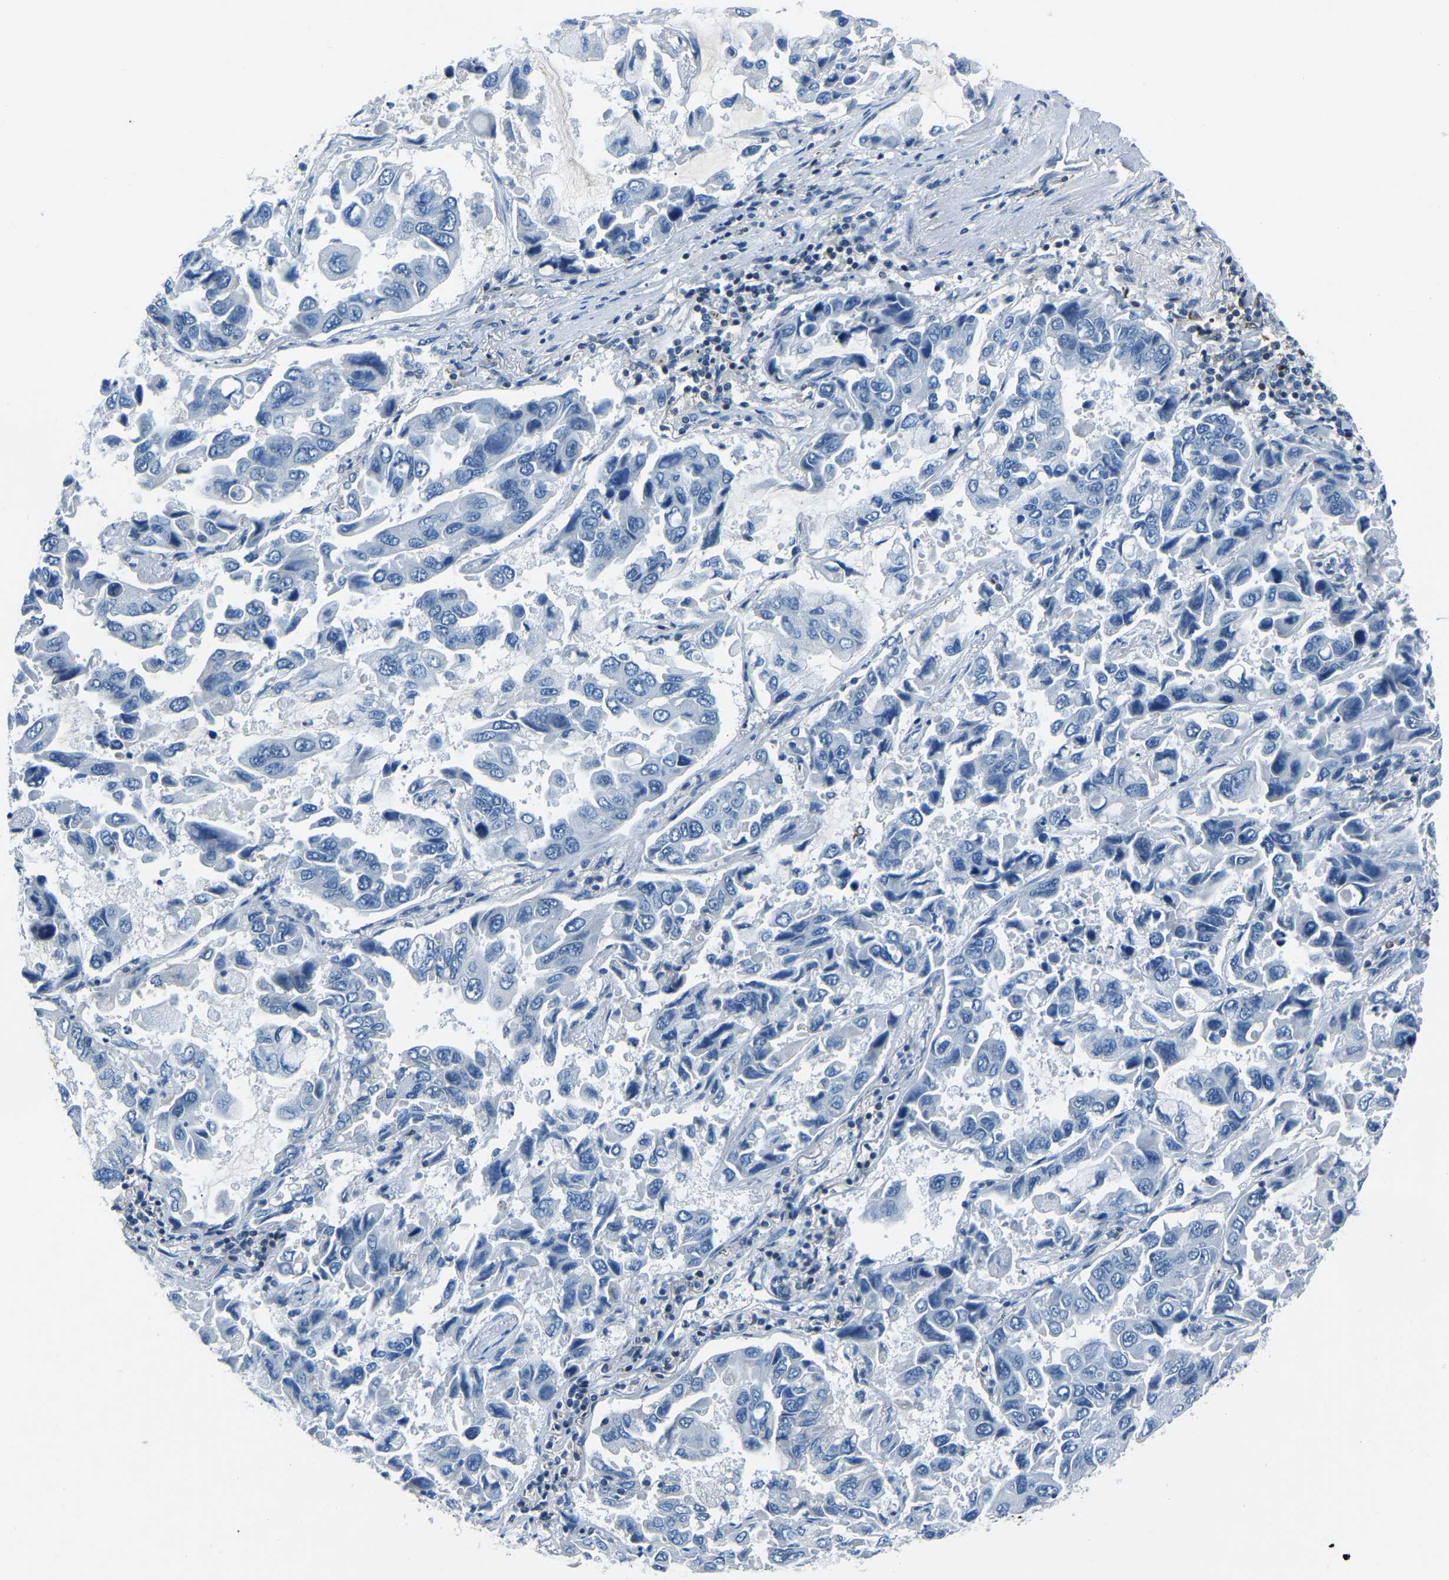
{"staining": {"intensity": "negative", "quantity": "none", "location": "none"}, "tissue": "lung cancer", "cell_type": "Tumor cells", "image_type": "cancer", "snomed": [{"axis": "morphology", "description": "Adenocarcinoma, NOS"}, {"axis": "topography", "description": "Lung"}], "caption": "The IHC photomicrograph has no significant staining in tumor cells of adenocarcinoma (lung) tissue.", "gene": "XIRP1", "patient": {"sex": "male", "age": 64}}